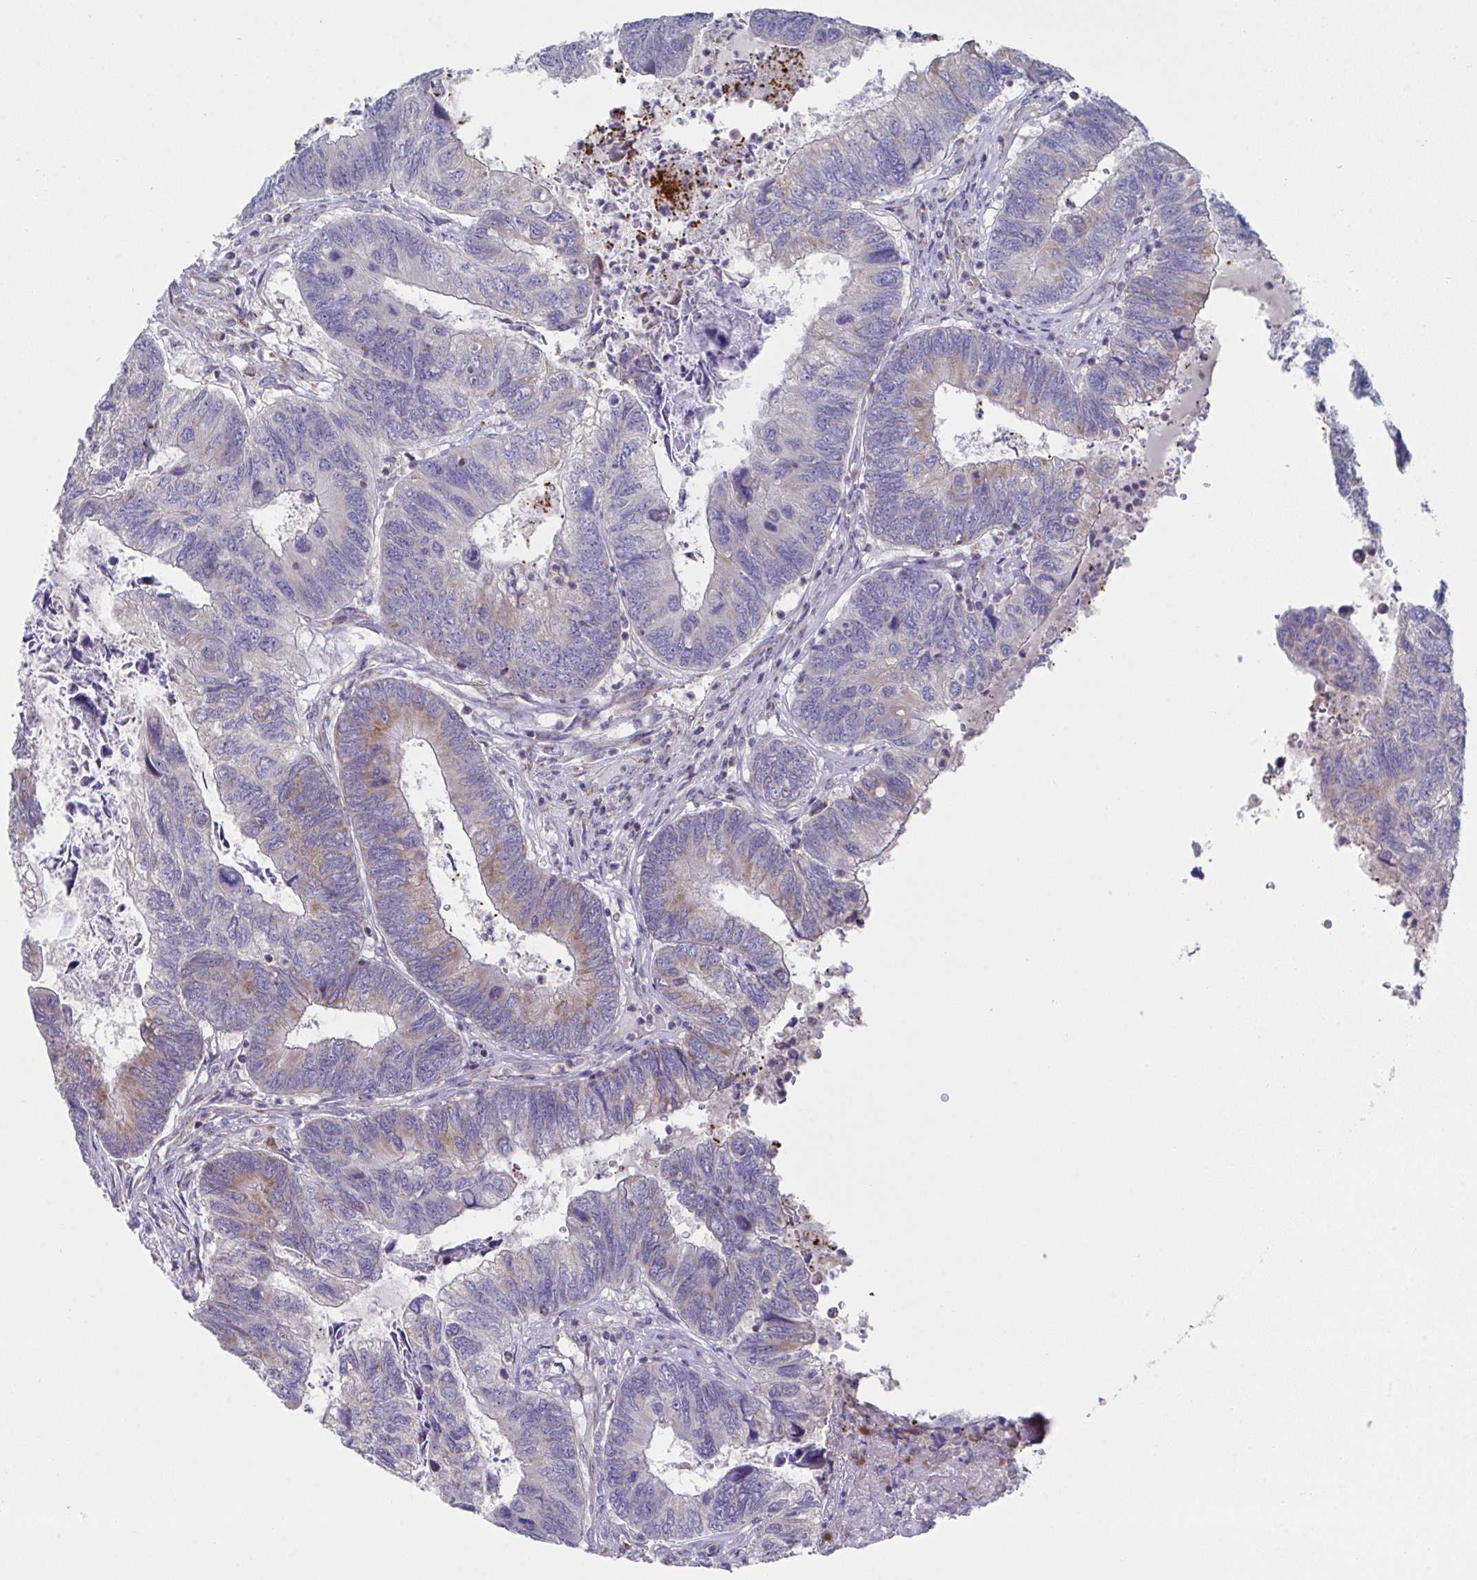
{"staining": {"intensity": "moderate", "quantity": "<25%", "location": "cytoplasmic/membranous"}, "tissue": "colorectal cancer", "cell_type": "Tumor cells", "image_type": "cancer", "snomed": [{"axis": "morphology", "description": "Adenocarcinoma, NOS"}, {"axis": "topography", "description": "Colon"}], "caption": "IHC of adenocarcinoma (colorectal) shows low levels of moderate cytoplasmic/membranous staining in approximately <25% of tumor cells.", "gene": "NDUFA7", "patient": {"sex": "female", "age": 67}}